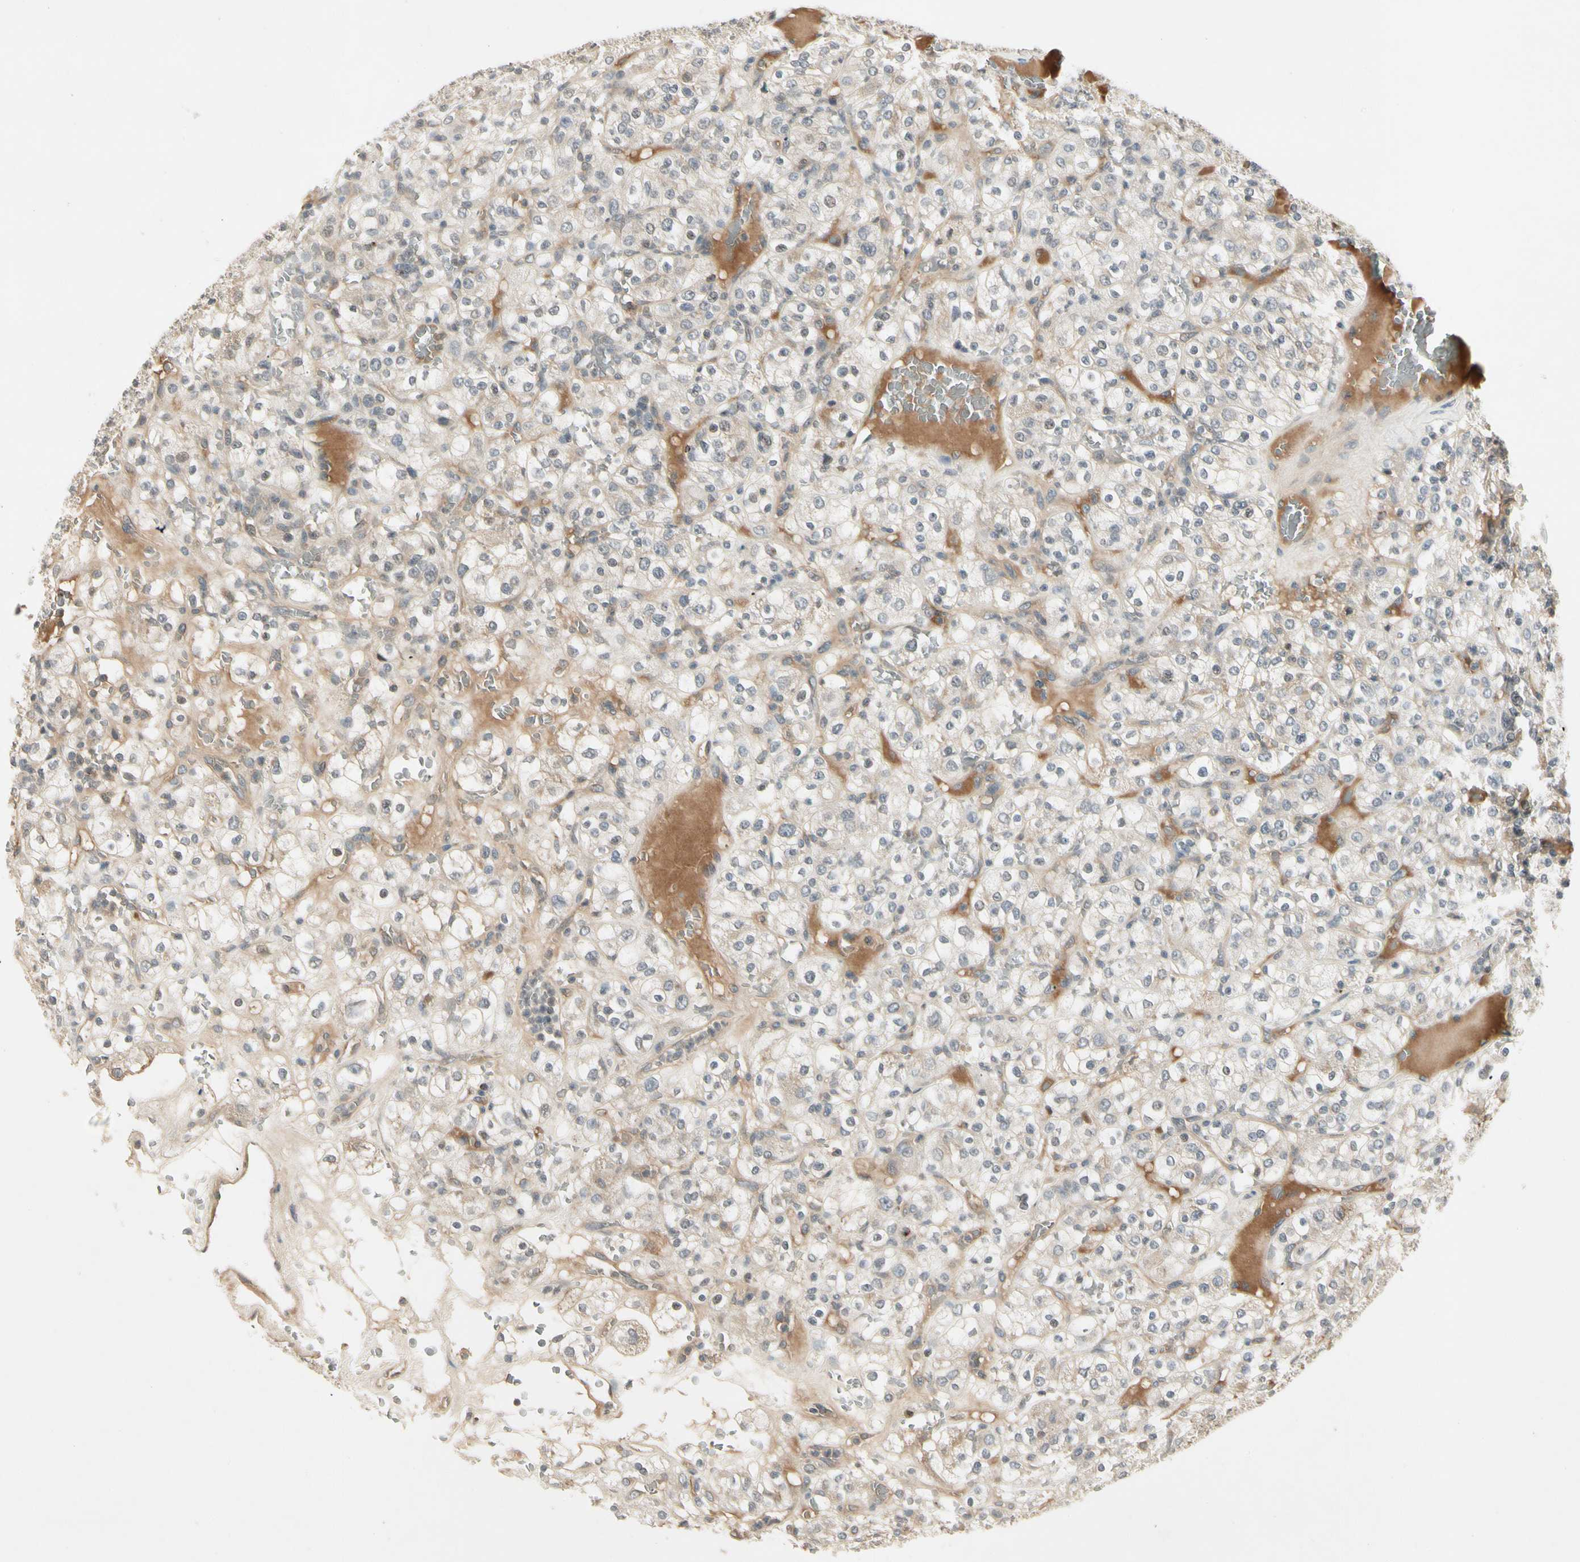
{"staining": {"intensity": "weak", "quantity": "25%-75%", "location": "cytoplasmic/membranous"}, "tissue": "renal cancer", "cell_type": "Tumor cells", "image_type": "cancer", "snomed": [{"axis": "morphology", "description": "Normal tissue, NOS"}, {"axis": "morphology", "description": "Adenocarcinoma, NOS"}, {"axis": "topography", "description": "Kidney"}], "caption": "About 25%-75% of tumor cells in renal adenocarcinoma reveal weak cytoplasmic/membranous protein positivity as visualized by brown immunohistochemical staining.", "gene": "CCL4", "patient": {"sex": "female", "age": 72}}